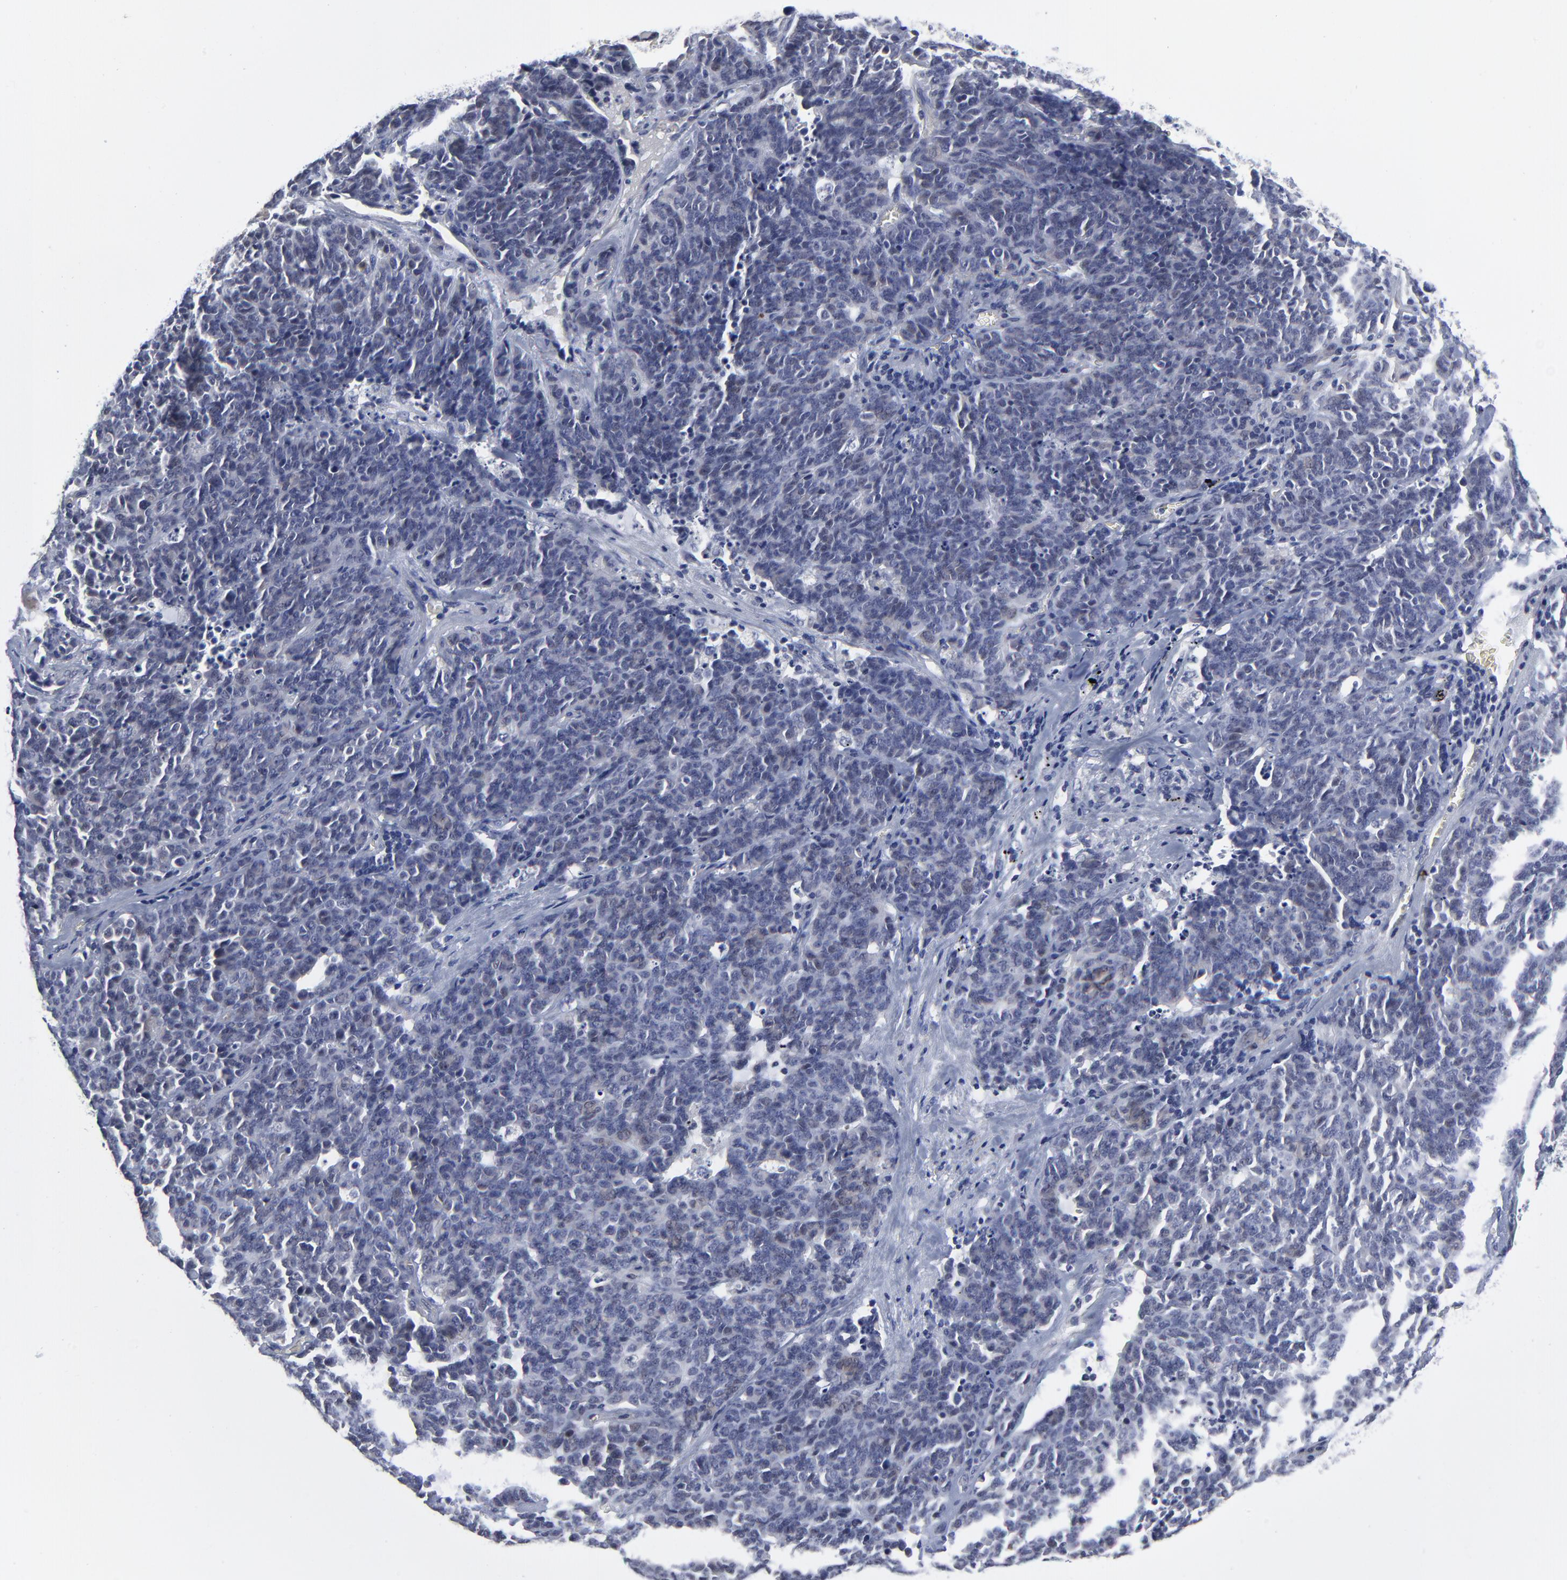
{"staining": {"intensity": "negative", "quantity": "none", "location": "none"}, "tissue": "lung cancer", "cell_type": "Tumor cells", "image_type": "cancer", "snomed": [{"axis": "morphology", "description": "Neoplasm, malignant, NOS"}, {"axis": "topography", "description": "Lung"}], "caption": "Tumor cells show no significant protein expression in lung cancer. (DAB immunohistochemistry (IHC) visualized using brightfield microscopy, high magnification).", "gene": "MAGEA10", "patient": {"sex": "female", "age": 58}}